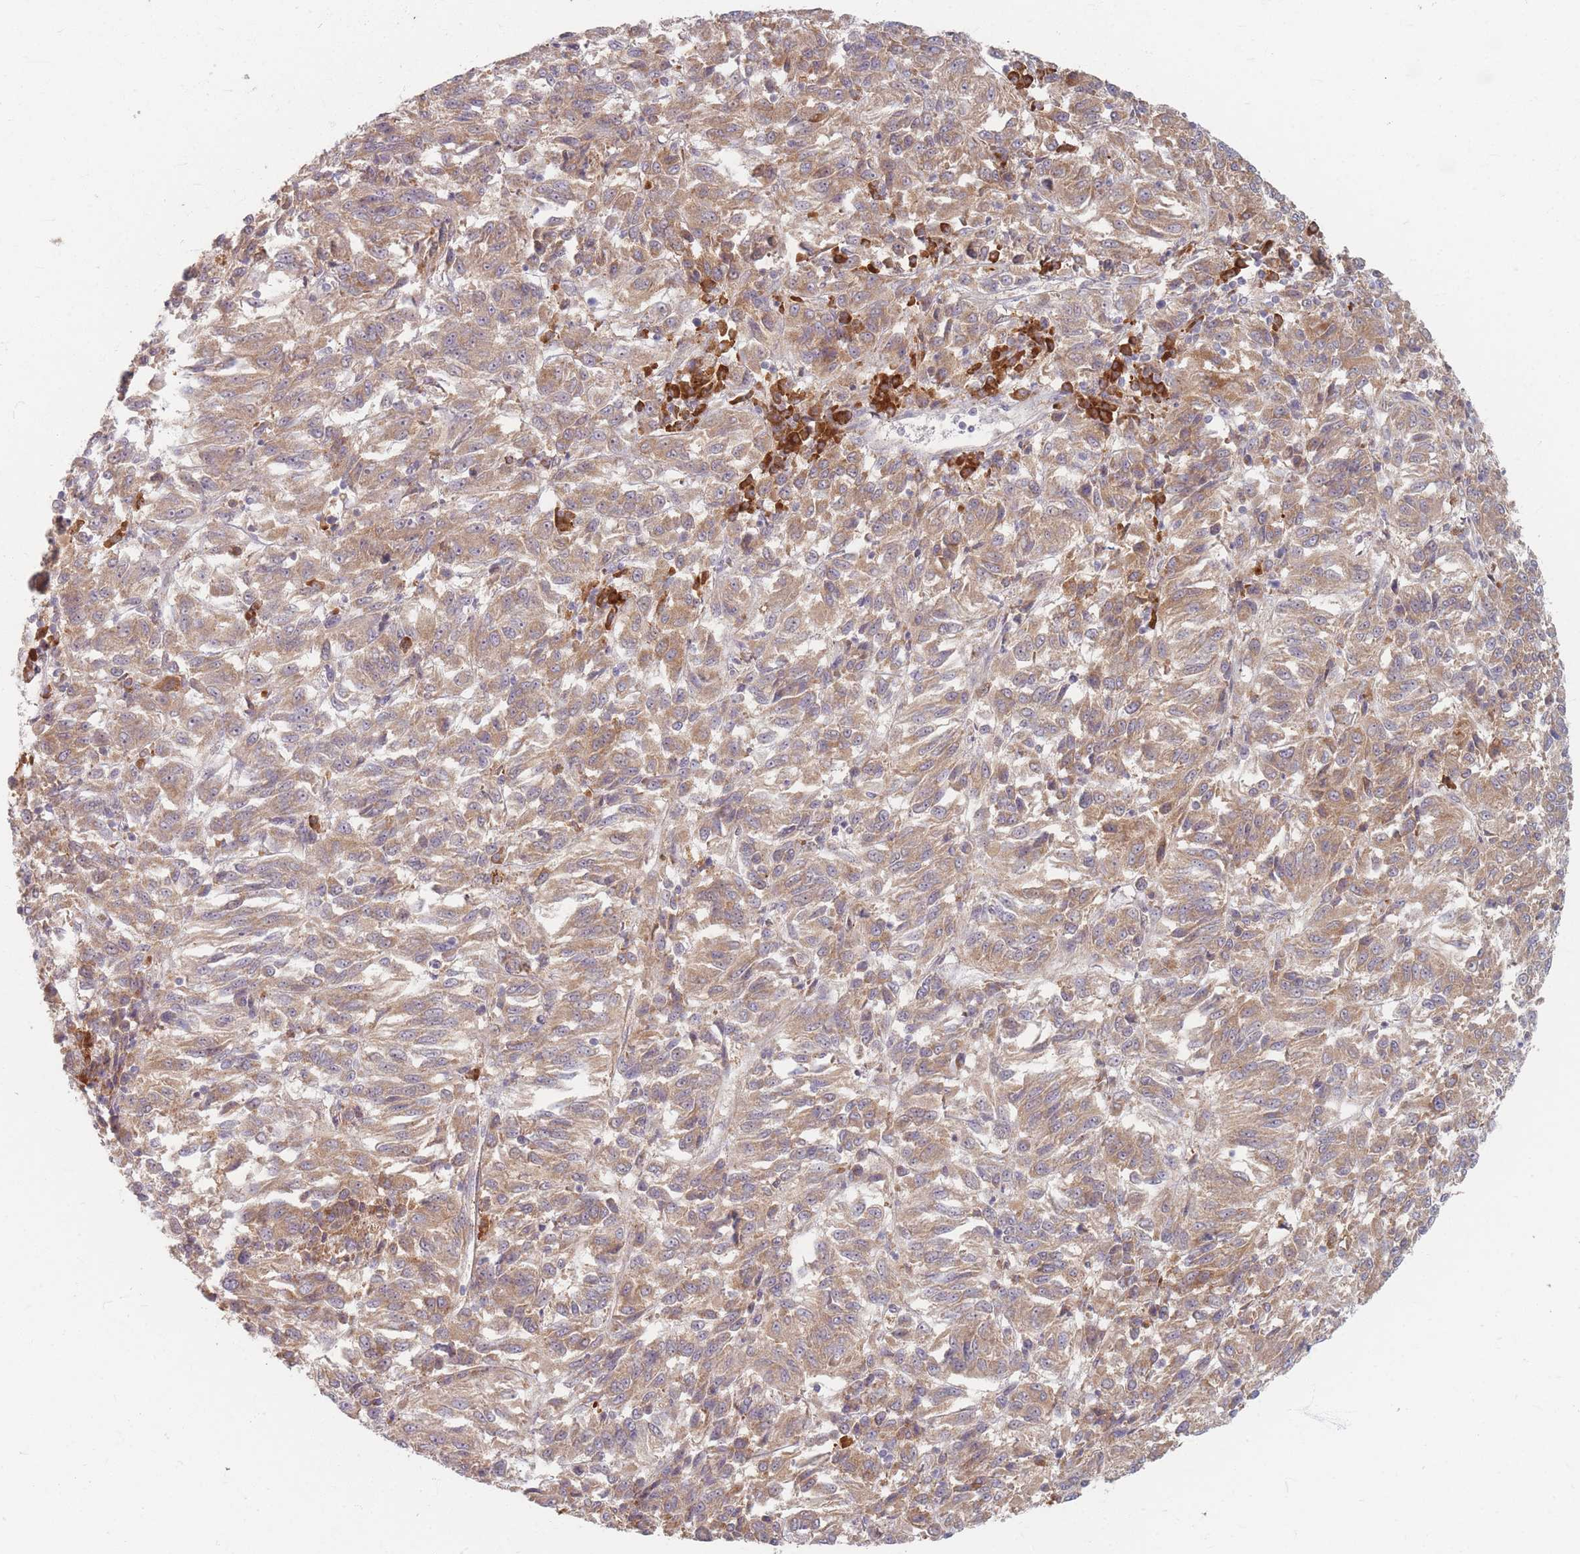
{"staining": {"intensity": "moderate", "quantity": ">75%", "location": "cytoplasmic/membranous"}, "tissue": "melanoma", "cell_type": "Tumor cells", "image_type": "cancer", "snomed": [{"axis": "morphology", "description": "Malignant melanoma, Metastatic site"}, {"axis": "topography", "description": "Lung"}], "caption": "A histopathology image of malignant melanoma (metastatic site) stained for a protein reveals moderate cytoplasmic/membranous brown staining in tumor cells. The protein is stained brown, and the nuclei are stained in blue (DAB (3,3'-diaminobenzidine) IHC with brightfield microscopy, high magnification).", "gene": "SMIM14", "patient": {"sex": "male", "age": 64}}